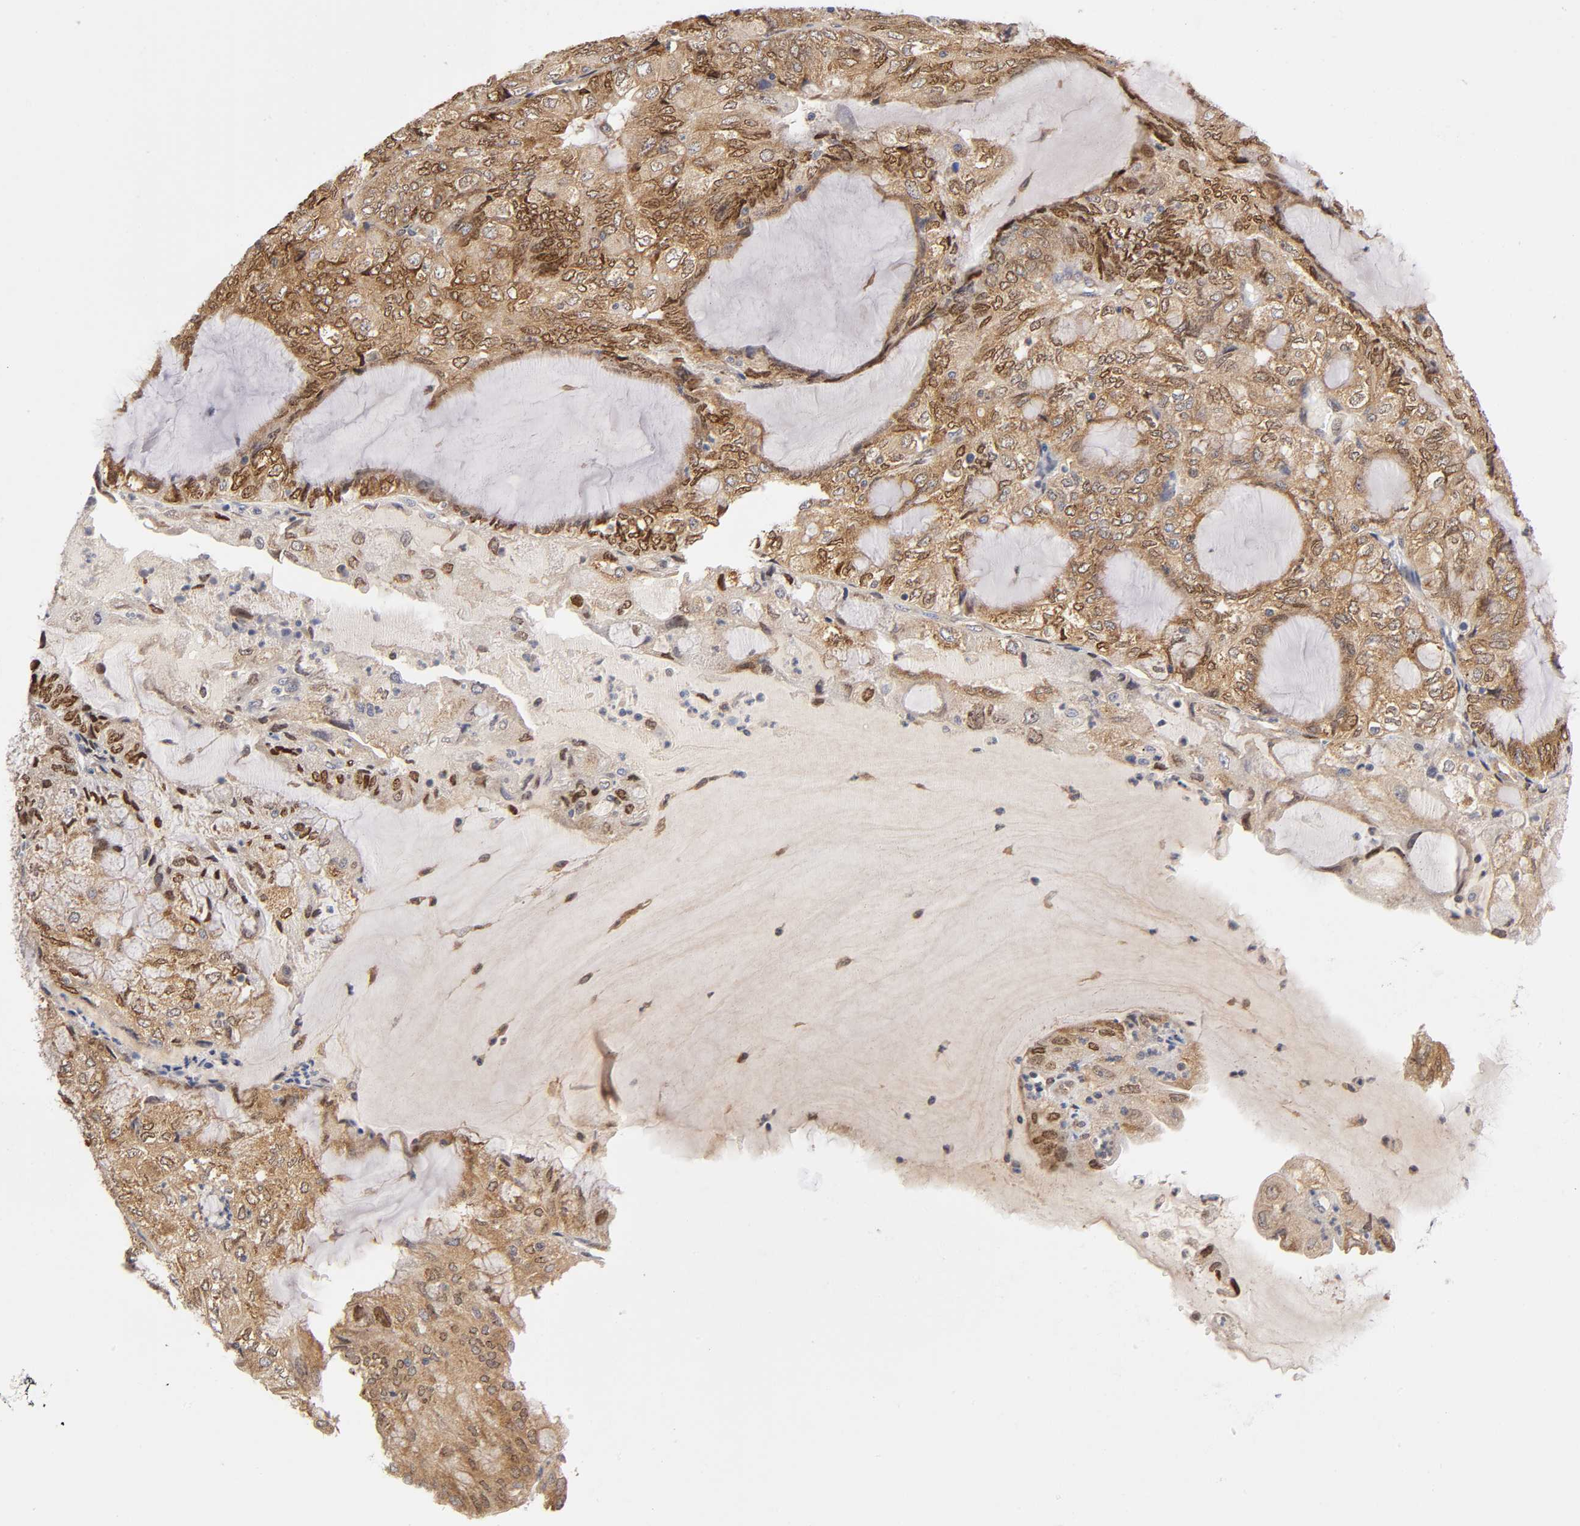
{"staining": {"intensity": "strong", "quantity": ">75%", "location": "cytoplasmic/membranous,nuclear"}, "tissue": "endometrial cancer", "cell_type": "Tumor cells", "image_type": "cancer", "snomed": [{"axis": "morphology", "description": "Adenocarcinoma, NOS"}, {"axis": "topography", "description": "Endometrium"}], "caption": "Endometrial adenocarcinoma stained with immunohistochemistry demonstrates strong cytoplasmic/membranous and nuclear staining in about >75% of tumor cells.", "gene": "PAFAH1B1", "patient": {"sex": "female", "age": 81}}